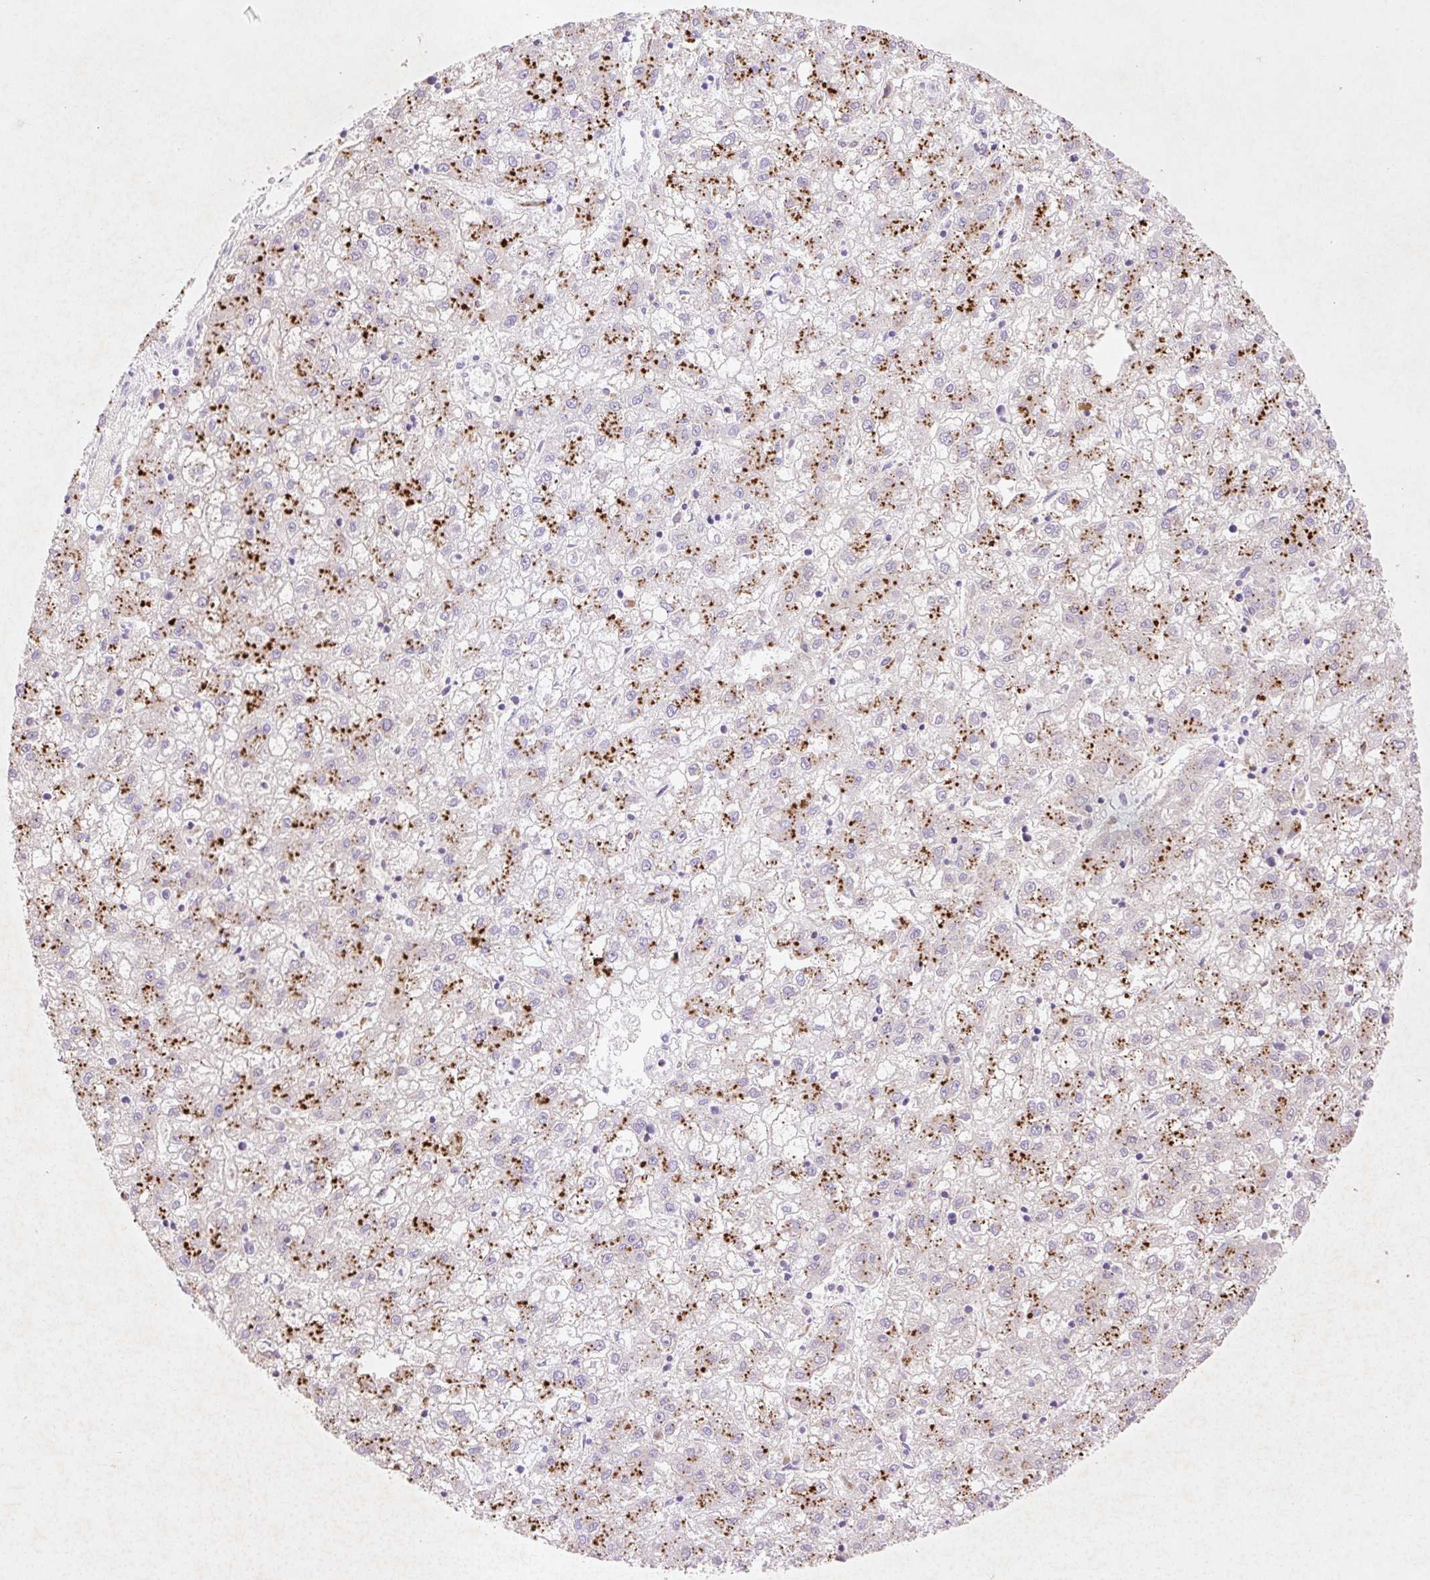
{"staining": {"intensity": "strong", "quantity": ">75%", "location": "cytoplasmic/membranous"}, "tissue": "liver cancer", "cell_type": "Tumor cells", "image_type": "cancer", "snomed": [{"axis": "morphology", "description": "Carcinoma, Hepatocellular, NOS"}, {"axis": "topography", "description": "Liver"}], "caption": "High-power microscopy captured an immunohistochemistry (IHC) micrograph of liver hepatocellular carcinoma, revealing strong cytoplasmic/membranous expression in approximately >75% of tumor cells.", "gene": "HEXA", "patient": {"sex": "male", "age": 72}}